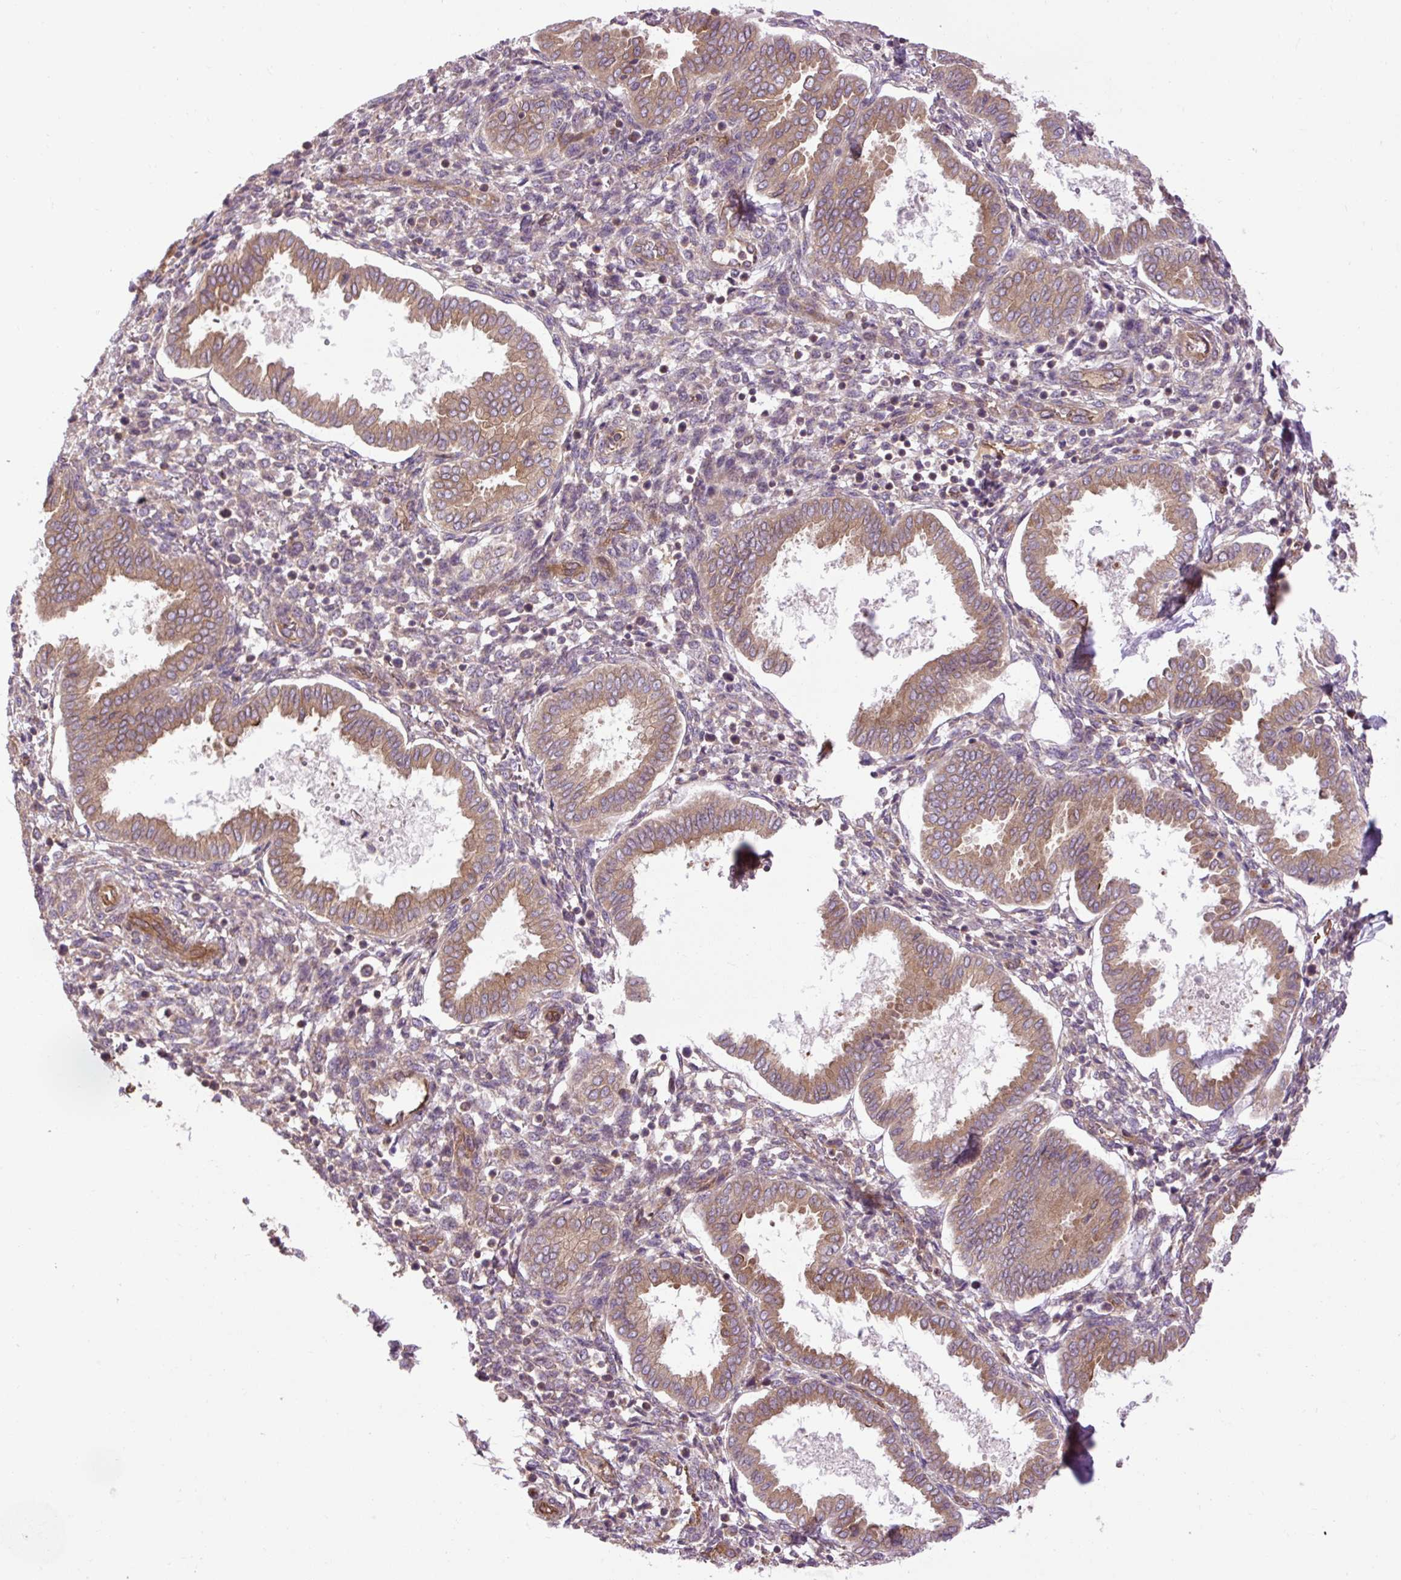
{"staining": {"intensity": "negative", "quantity": "none", "location": "none"}, "tissue": "endometrium", "cell_type": "Cells in endometrial stroma", "image_type": "normal", "snomed": [{"axis": "morphology", "description": "Normal tissue, NOS"}, {"axis": "topography", "description": "Endometrium"}], "caption": "Protein analysis of normal endometrium exhibits no significant staining in cells in endometrial stroma. (Brightfield microscopy of DAB (3,3'-diaminobenzidine) IHC at high magnification).", "gene": "CCDC93", "patient": {"sex": "female", "age": 24}}